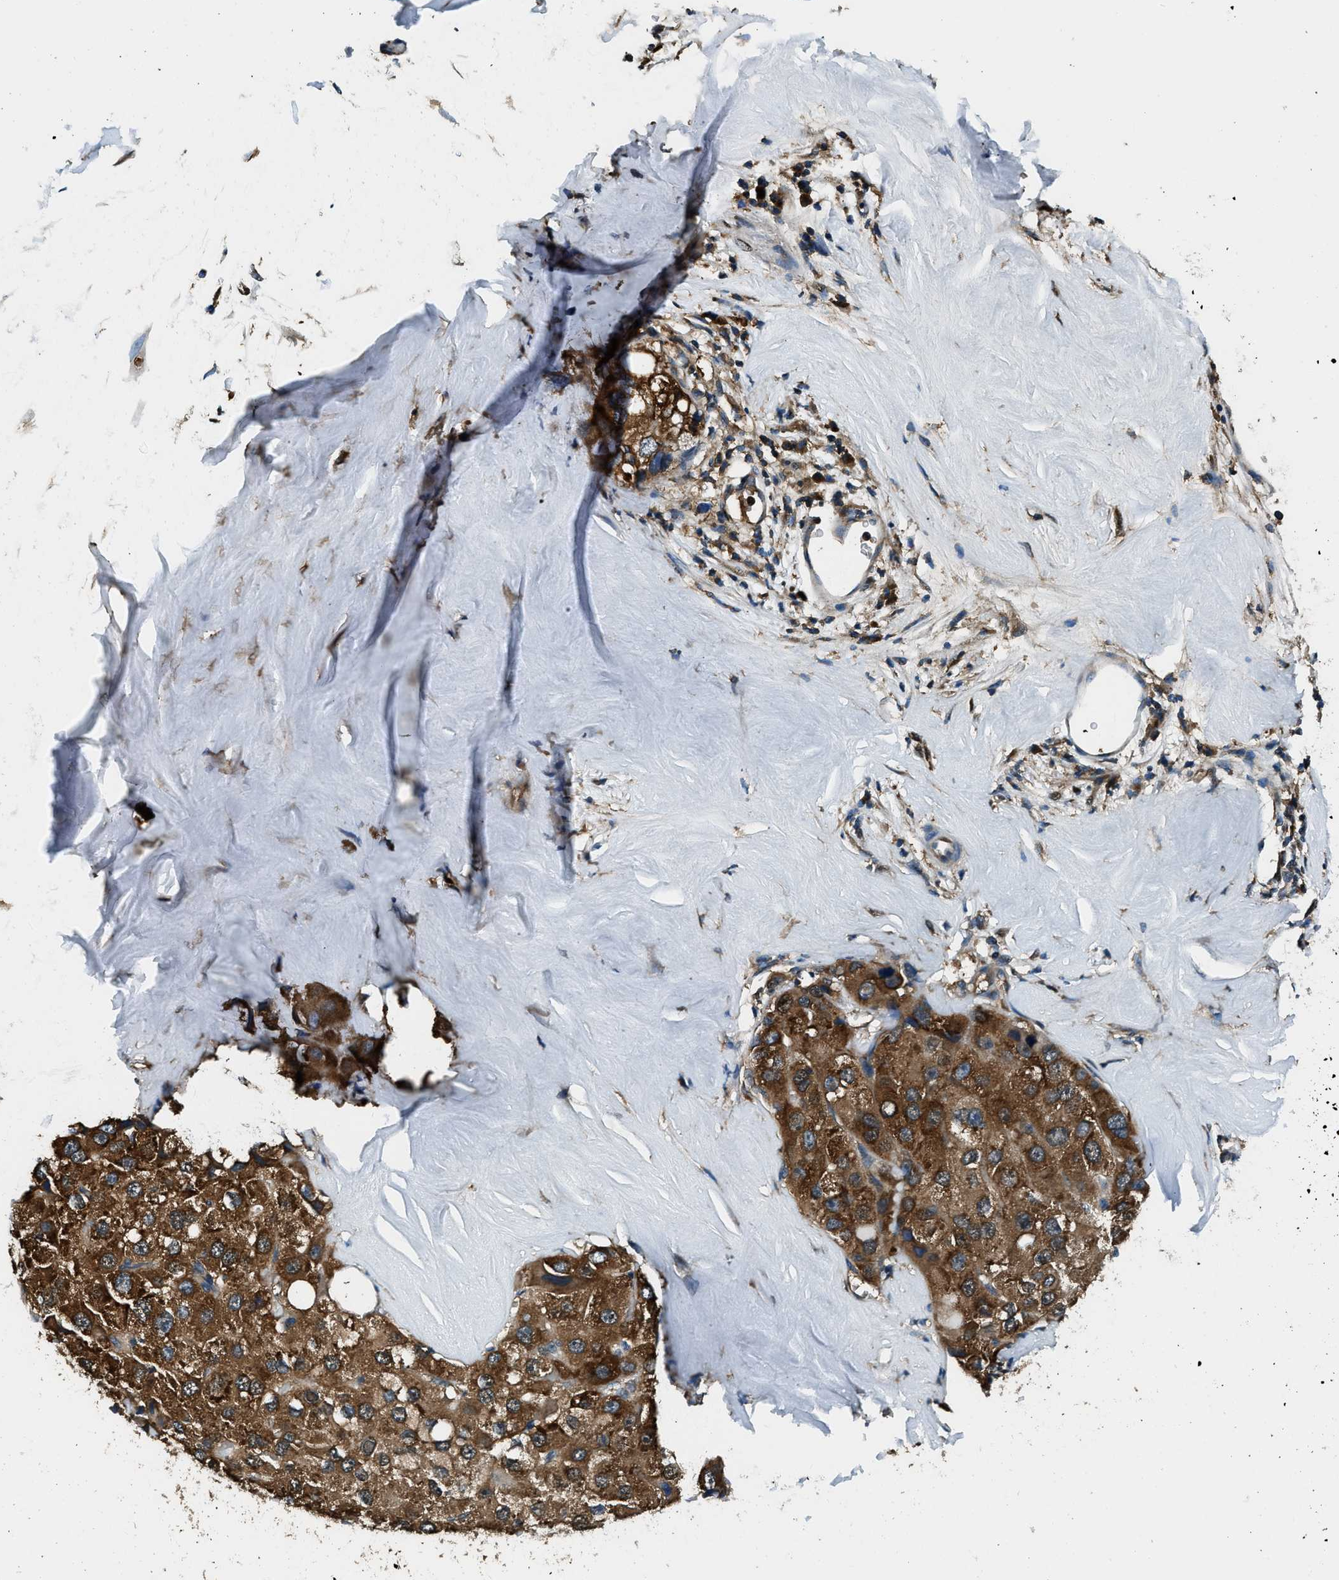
{"staining": {"intensity": "moderate", "quantity": ">75%", "location": "cytoplasmic/membranous"}, "tissue": "liver cancer", "cell_type": "Tumor cells", "image_type": "cancer", "snomed": [{"axis": "morphology", "description": "Carcinoma, Hepatocellular, NOS"}, {"axis": "topography", "description": "Liver"}], "caption": "Moderate cytoplasmic/membranous protein expression is seen in approximately >75% of tumor cells in liver cancer.", "gene": "ARFGAP2", "patient": {"sex": "male", "age": 80}}